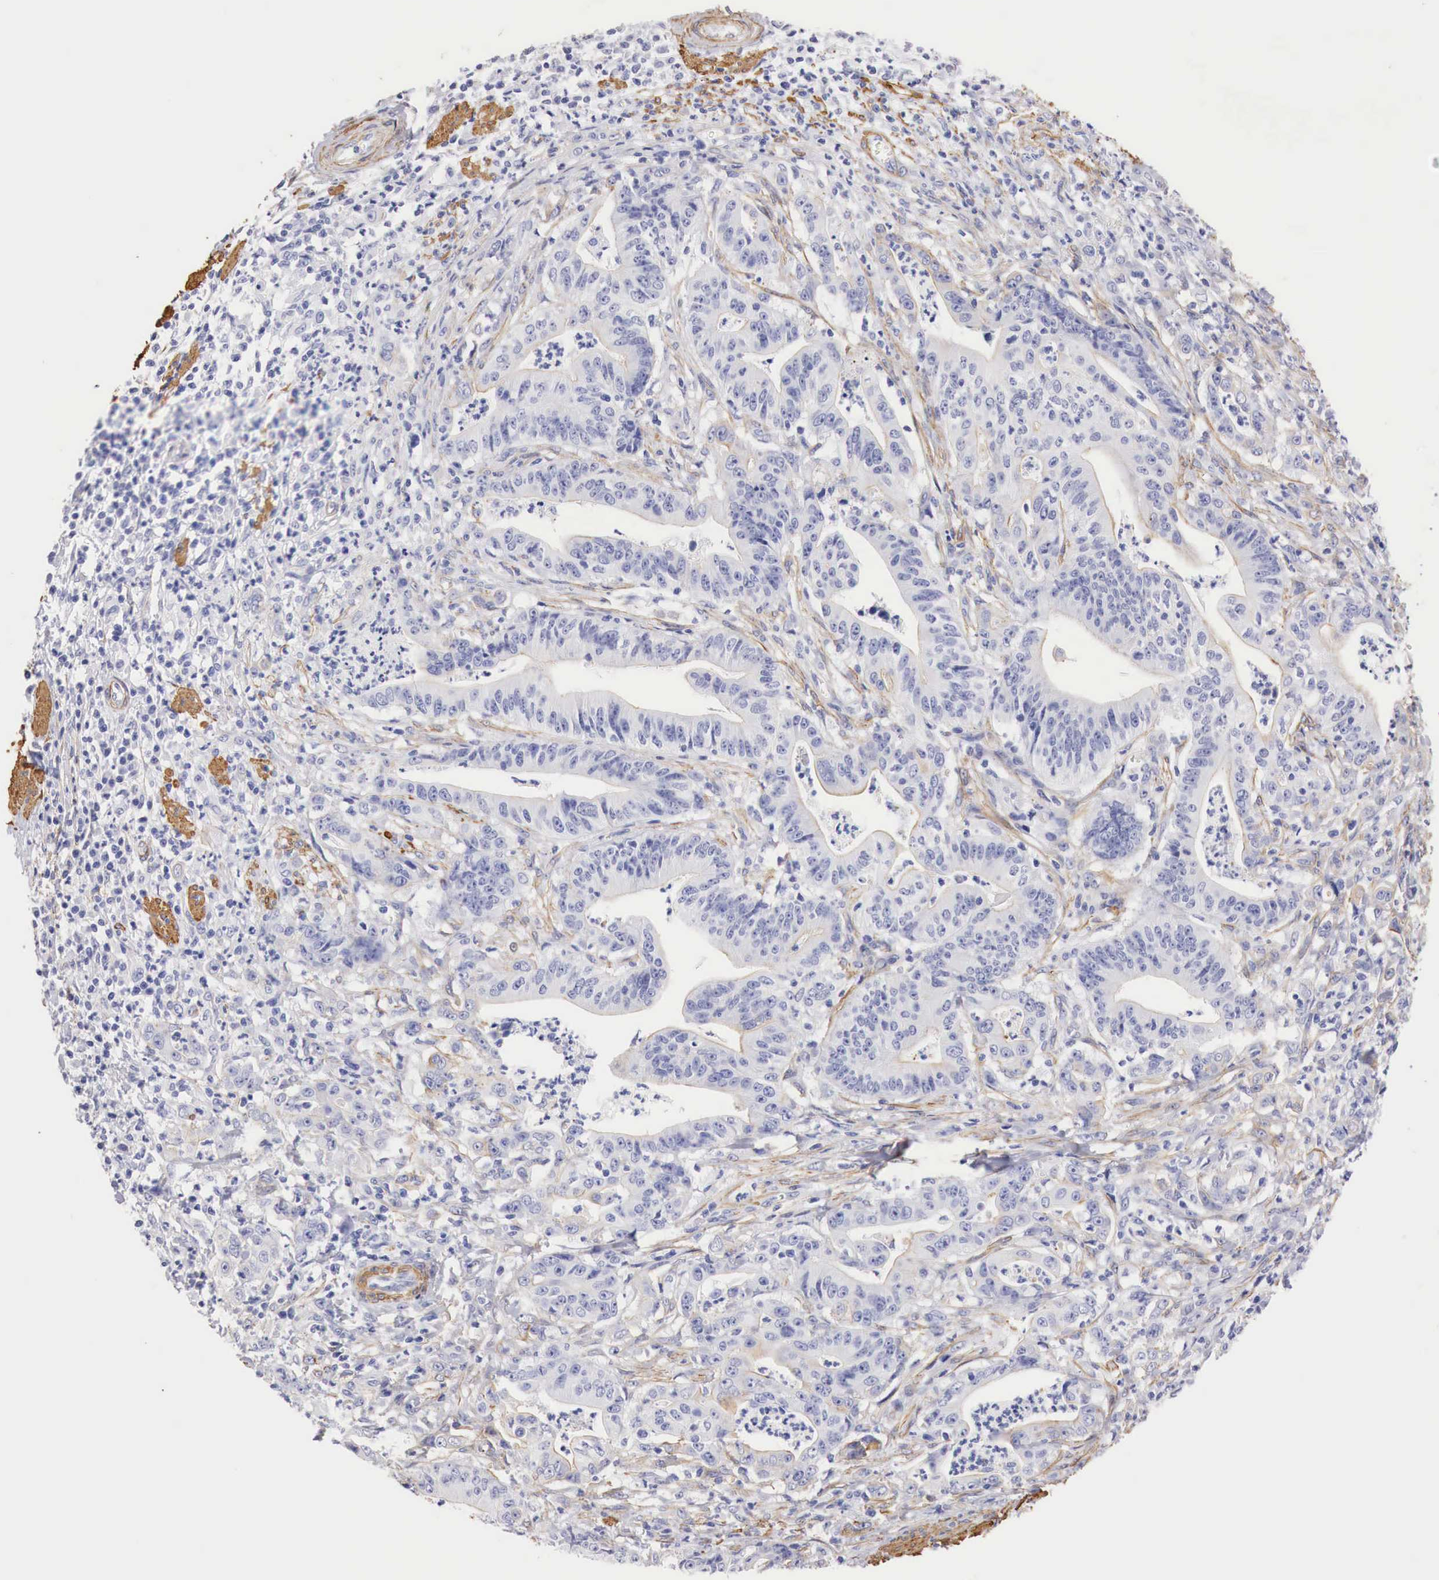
{"staining": {"intensity": "negative", "quantity": "none", "location": "none"}, "tissue": "stomach cancer", "cell_type": "Tumor cells", "image_type": "cancer", "snomed": [{"axis": "morphology", "description": "Adenocarcinoma, NOS"}, {"axis": "topography", "description": "Stomach, lower"}], "caption": "IHC micrograph of neoplastic tissue: stomach cancer (adenocarcinoma) stained with DAB reveals no significant protein positivity in tumor cells.", "gene": "TPM1", "patient": {"sex": "female", "age": 86}}